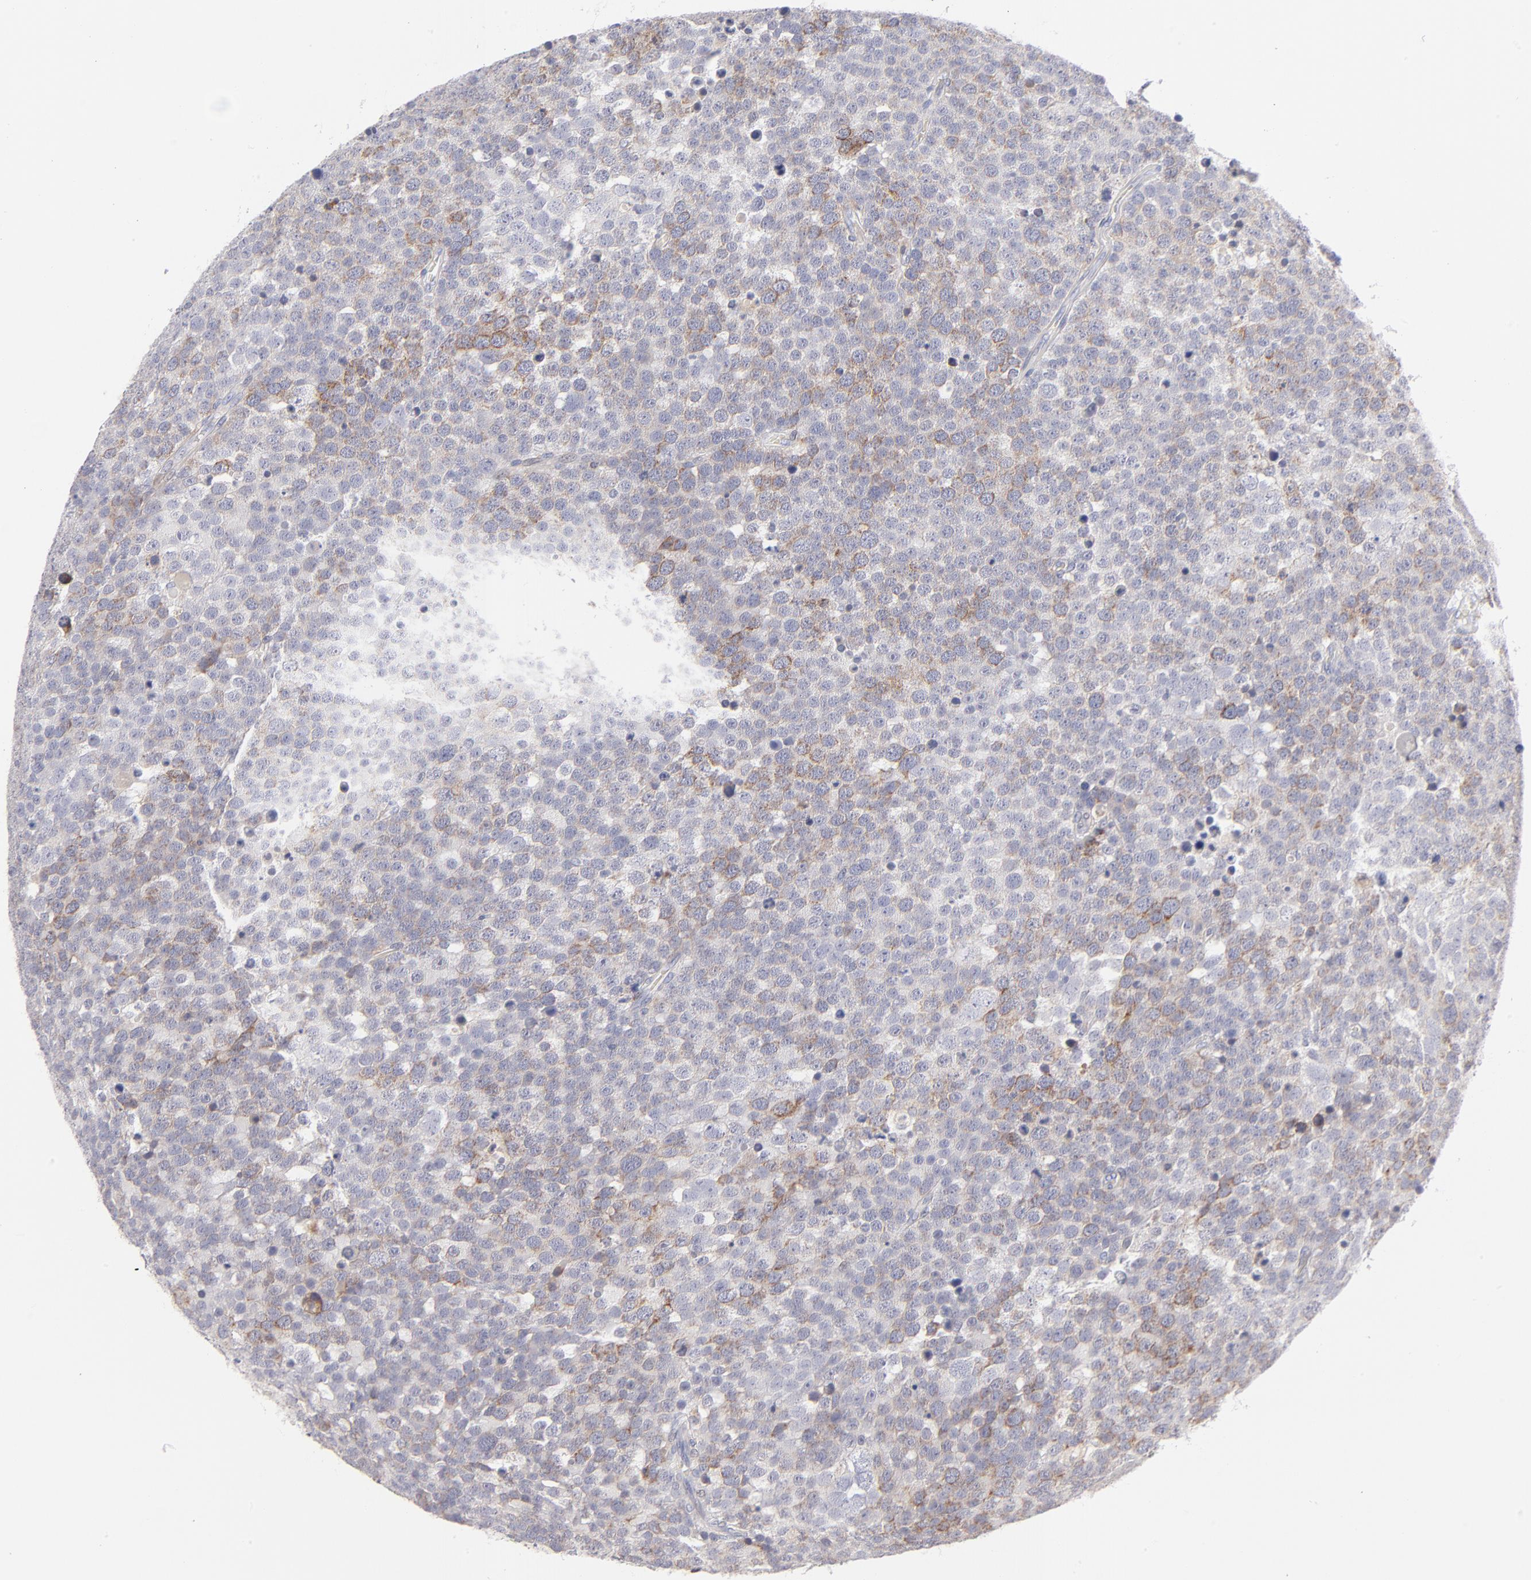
{"staining": {"intensity": "moderate", "quantity": "25%-75%", "location": "cytoplasmic/membranous"}, "tissue": "testis cancer", "cell_type": "Tumor cells", "image_type": "cancer", "snomed": [{"axis": "morphology", "description": "Seminoma, NOS"}, {"axis": "topography", "description": "Testis"}], "caption": "Moderate cytoplasmic/membranous expression is identified in approximately 25%-75% of tumor cells in seminoma (testis). Nuclei are stained in blue.", "gene": "MTHFD2", "patient": {"sex": "male", "age": 71}}